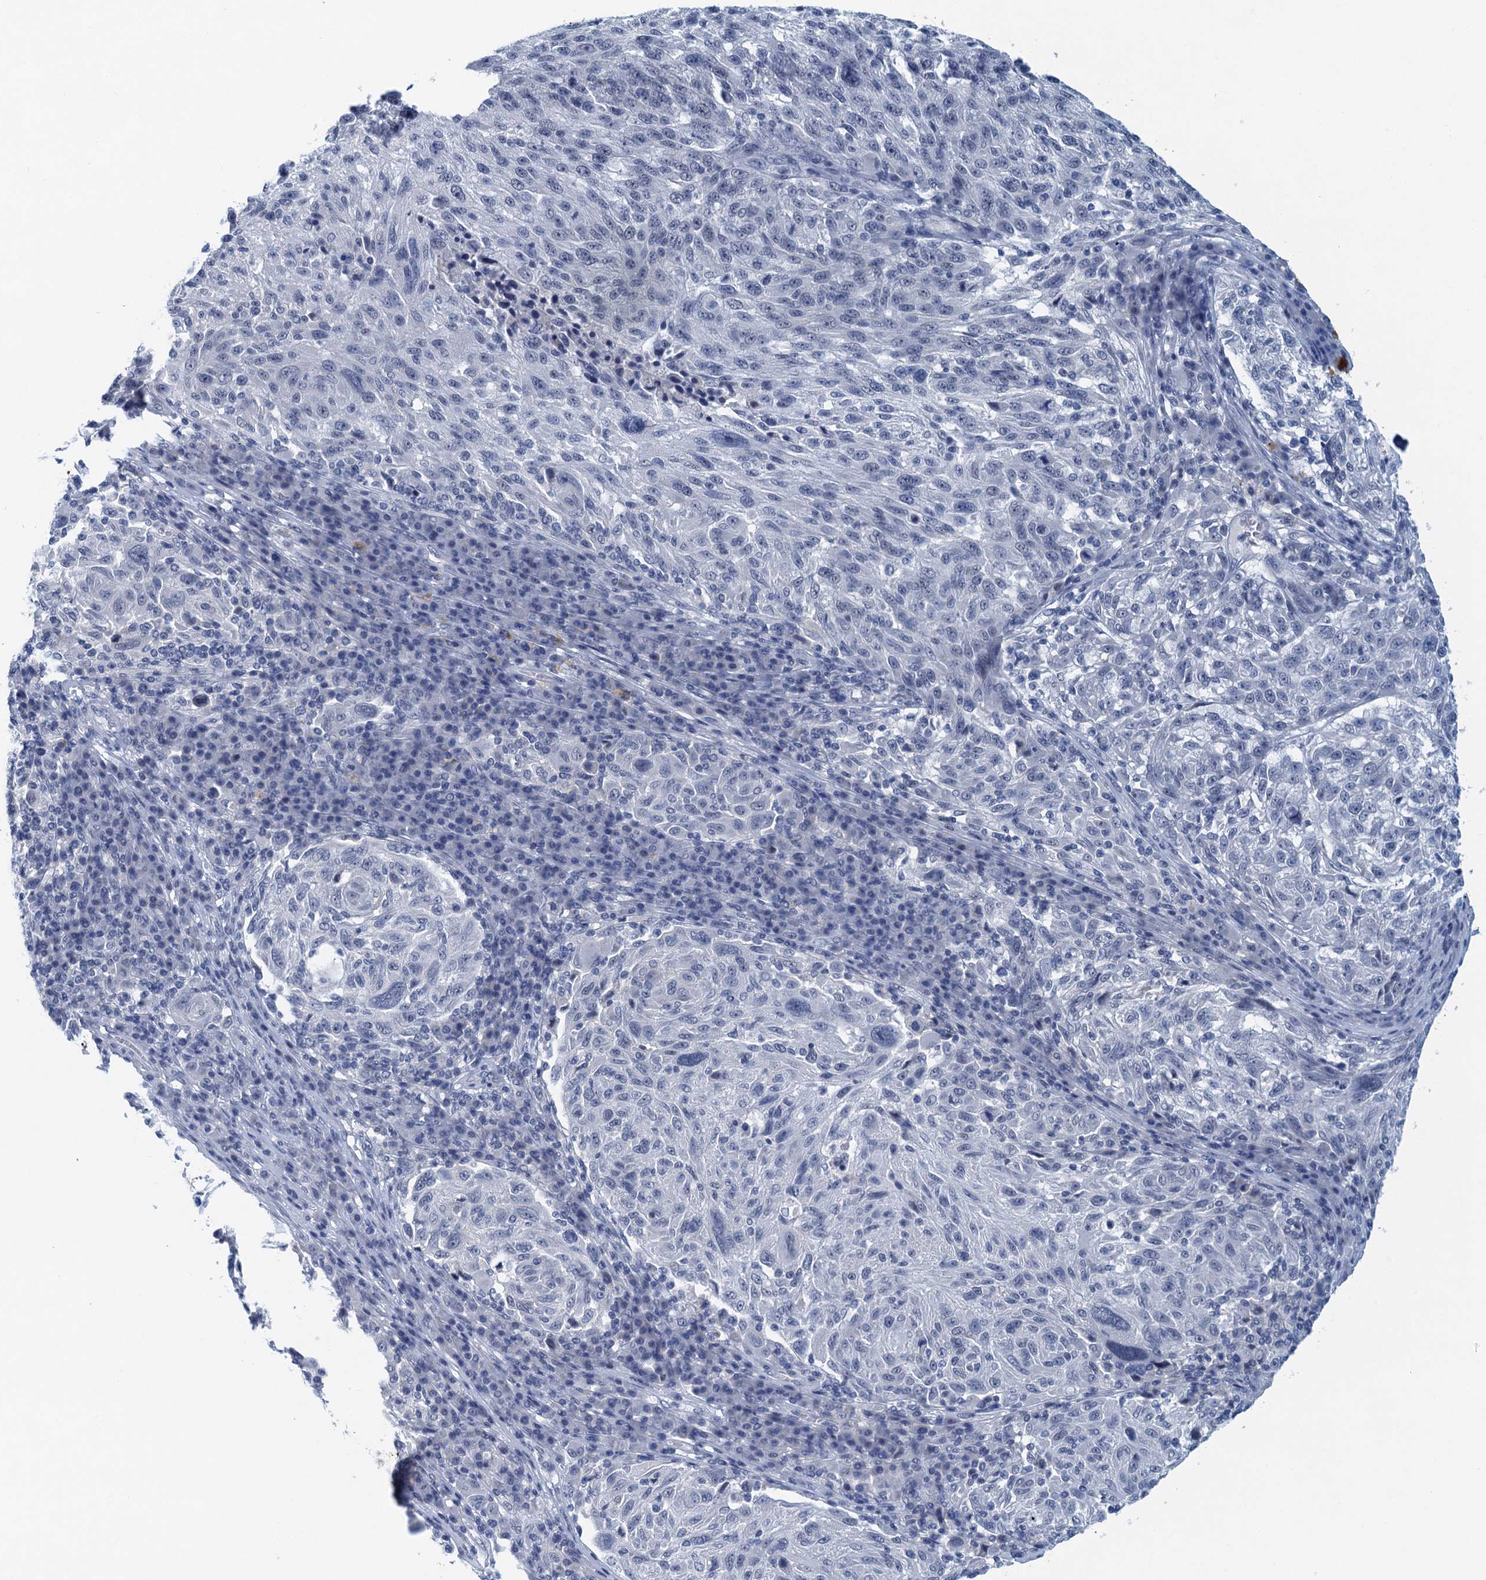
{"staining": {"intensity": "negative", "quantity": "none", "location": "none"}, "tissue": "melanoma", "cell_type": "Tumor cells", "image_type": "cancer", "snomed": [{"axis": "morphology", "description": "Malignant melanoma, NOS"}, {"axis": "topography", "description": "Skin"}], "caption": "Immunohistochemistry (IHC) of human malignant melanoma displays no expression in tumor cells.", "gene": "ENSG00000131152", "patient": {"sex": "male", "age": 53}}